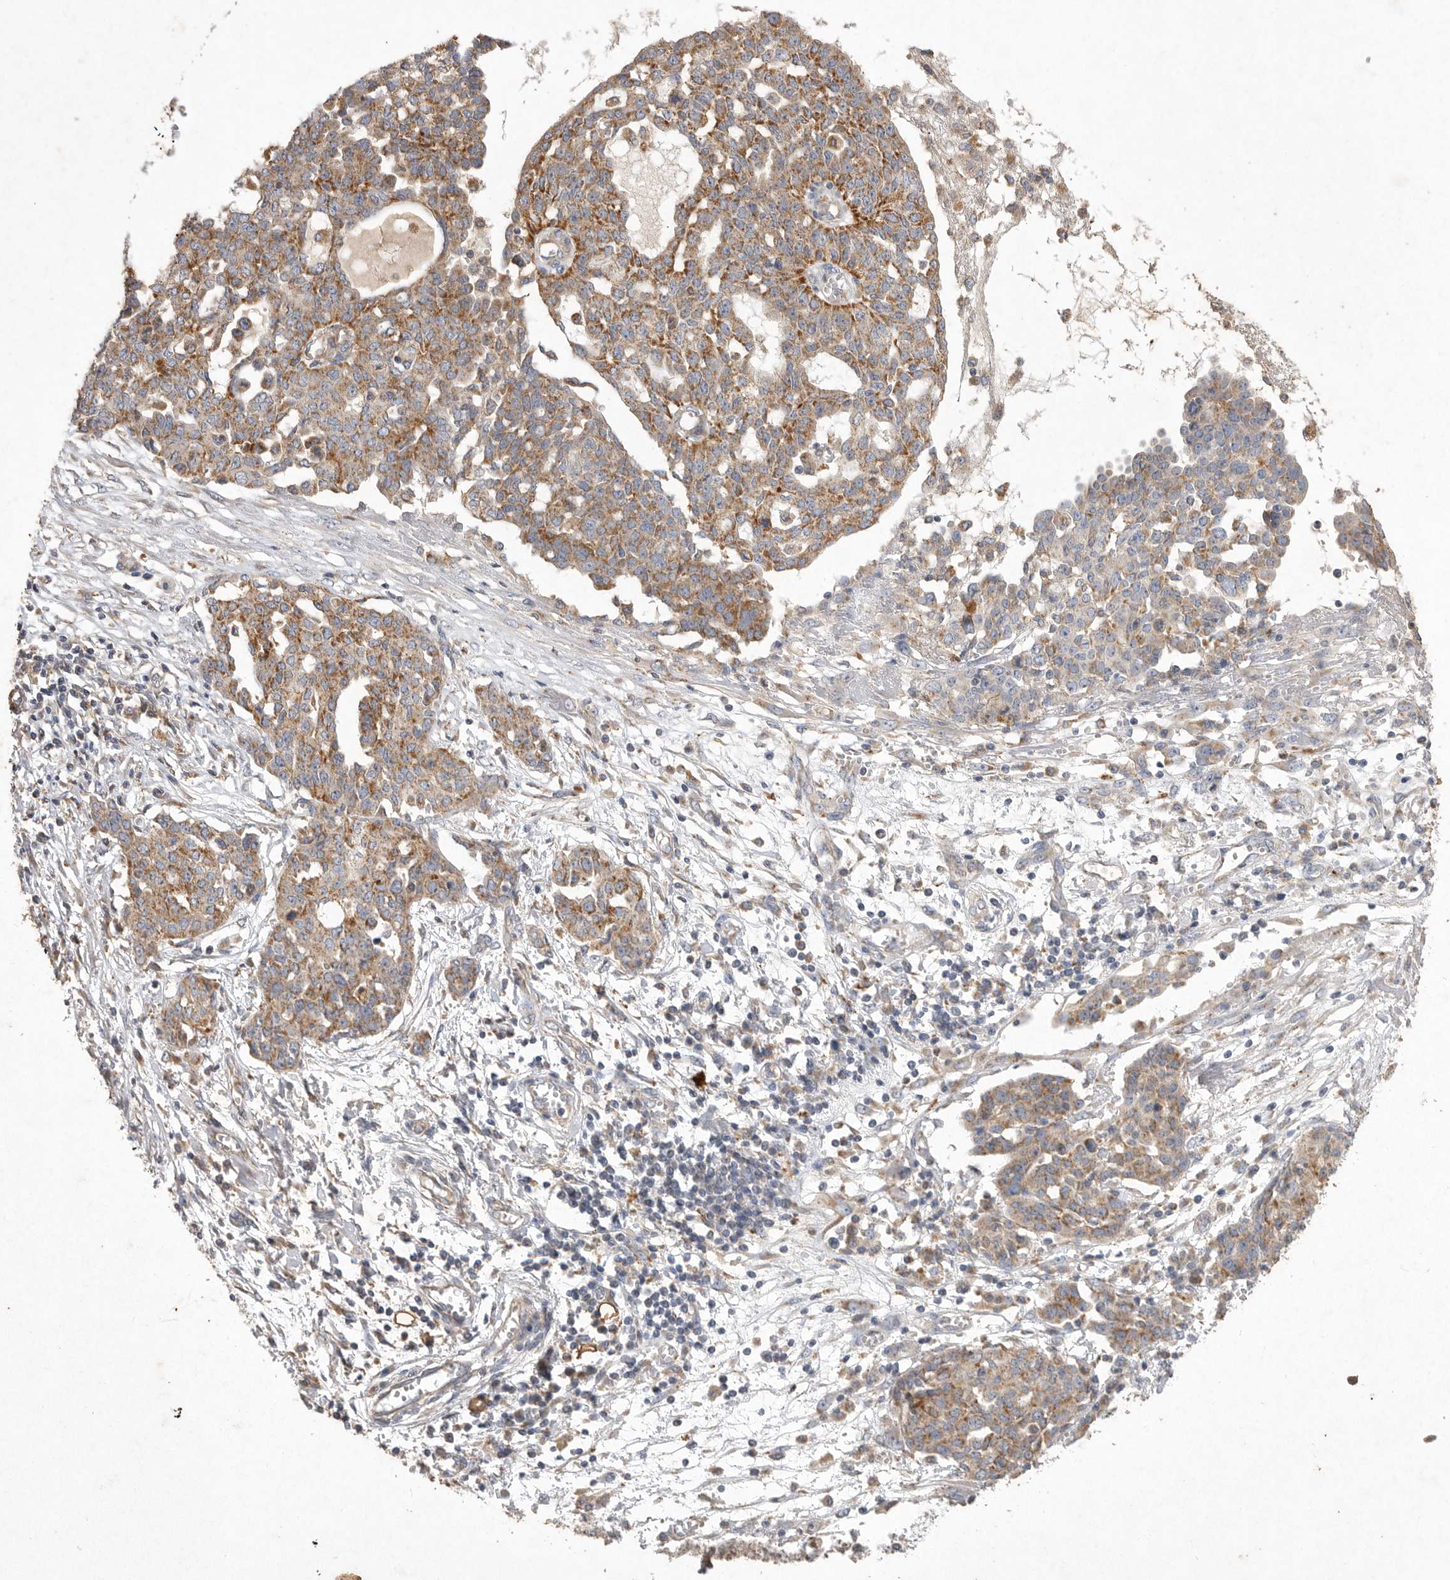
{"staining": {"intensity": "moderate", "quantity": ">75%", "location": "cytoplasmic/membranous"}, "tissue": "ovarian cancer", "cell_type": "Tumor cells", "image_type": "cancer", "snomed": [{"axis": "morphology", "description": "Cystadenocarcinoma, serous, NOS"}, {"axis": "topography", "description": "Soft tissue"}, {"axis": "topography", "description": "Ovary"}], "caption": "Moderate cytoplasmic/membranous positivity is appreciated in about >75% of tumor cells in ovarian cancer (serous cystadenocarcinoma).", "gene": "MRPL41", "patient": {"sex": "female", "age": 57}}